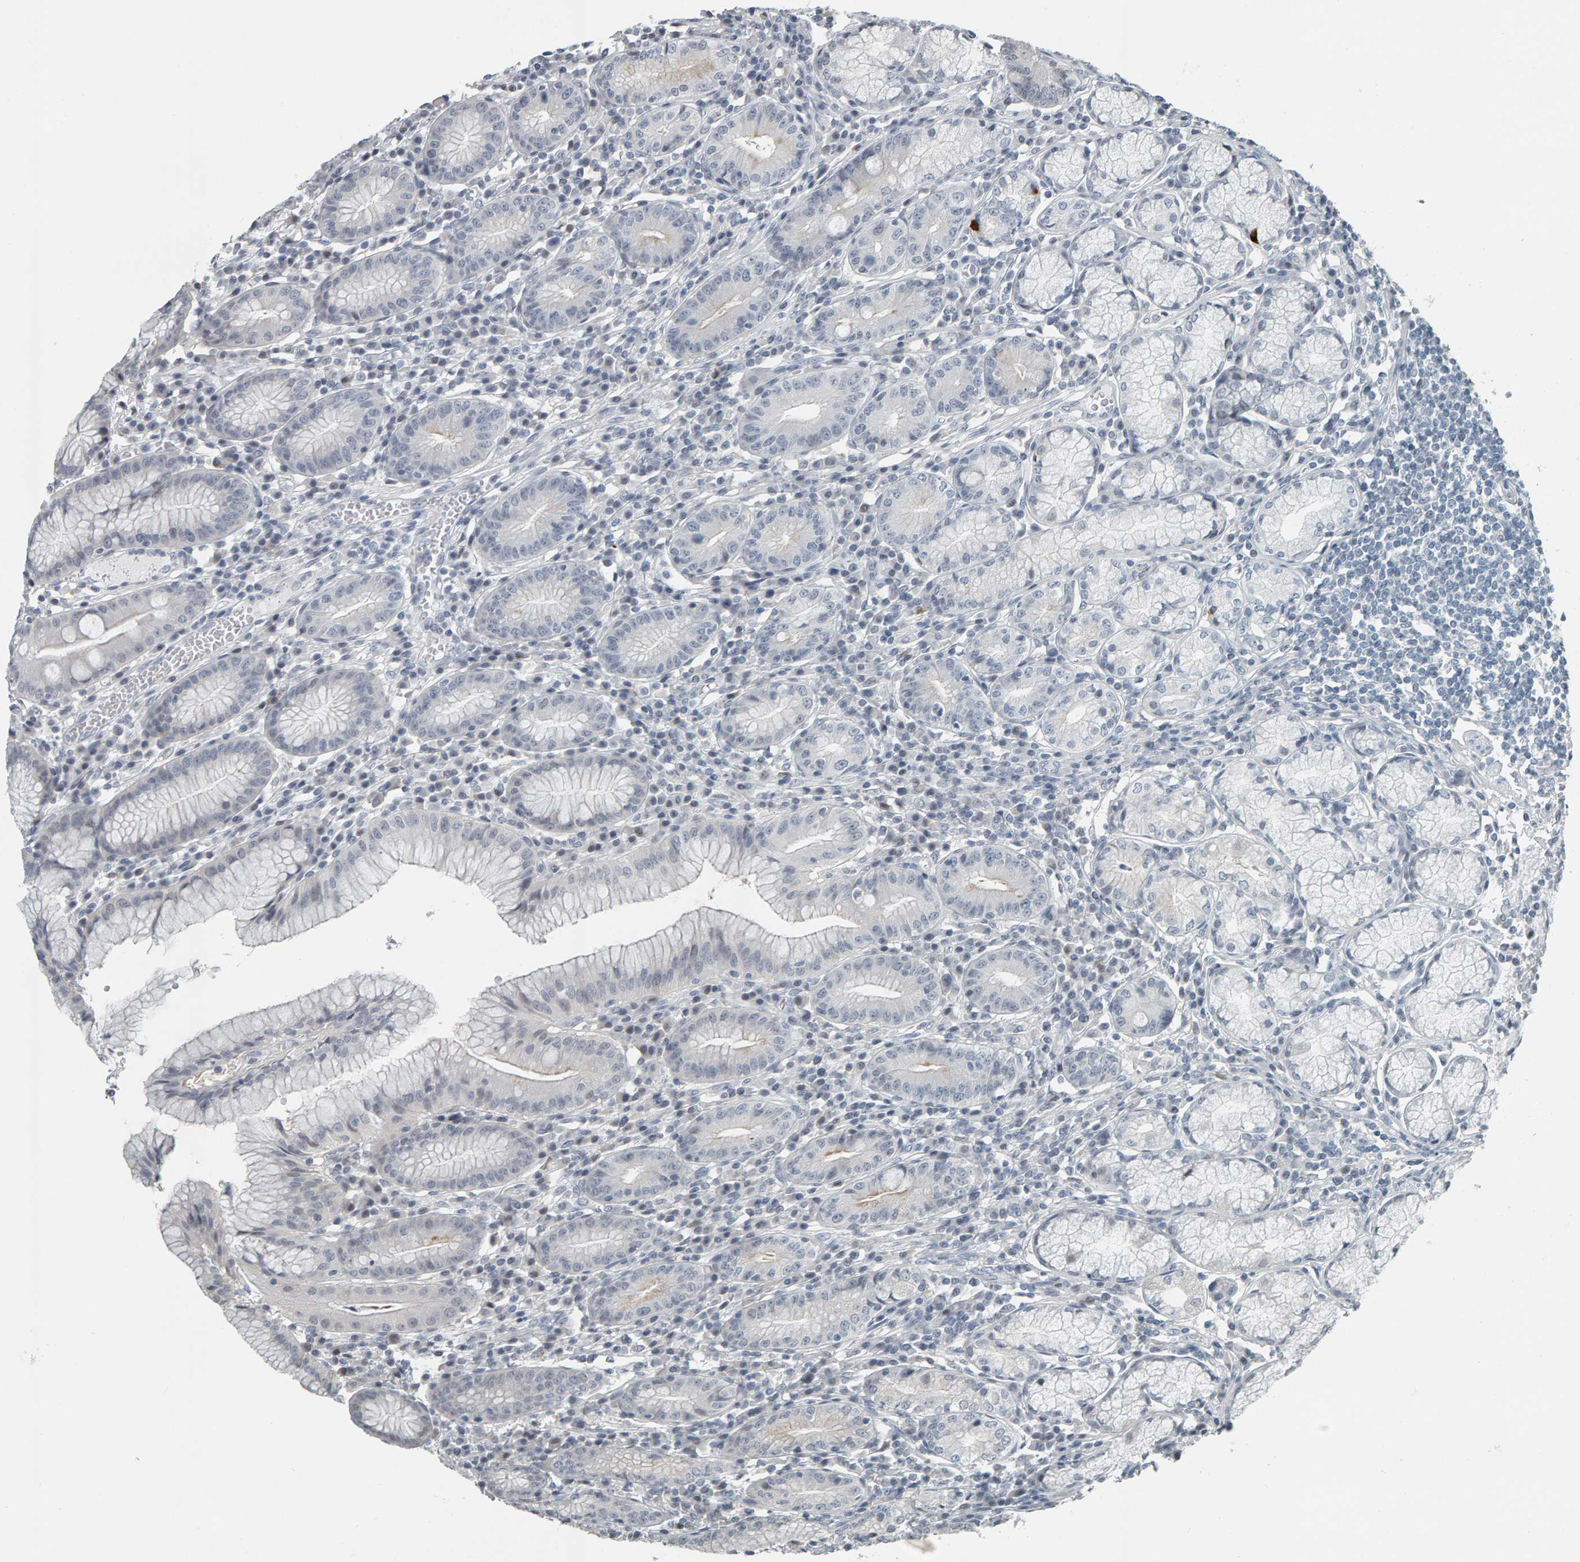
{"staining": {"intensity": "negative", "quantity": "none", "location": "none"}, "tissue": "stomach", "cell_type": "Glandular cells", "image_type": "normal", "snomed": [{"axis": "morphology", "description": "Normal tissue, NOS"}, {"axis": "topography", "description": "Stomach"}], "caption": "Immunohistochemistry histopathology image of benign stomach stained for a protein (brown), which displays no staining in glandular cells.", "gene": "PYY", "patient": {"sex": "male", "age": 55}}